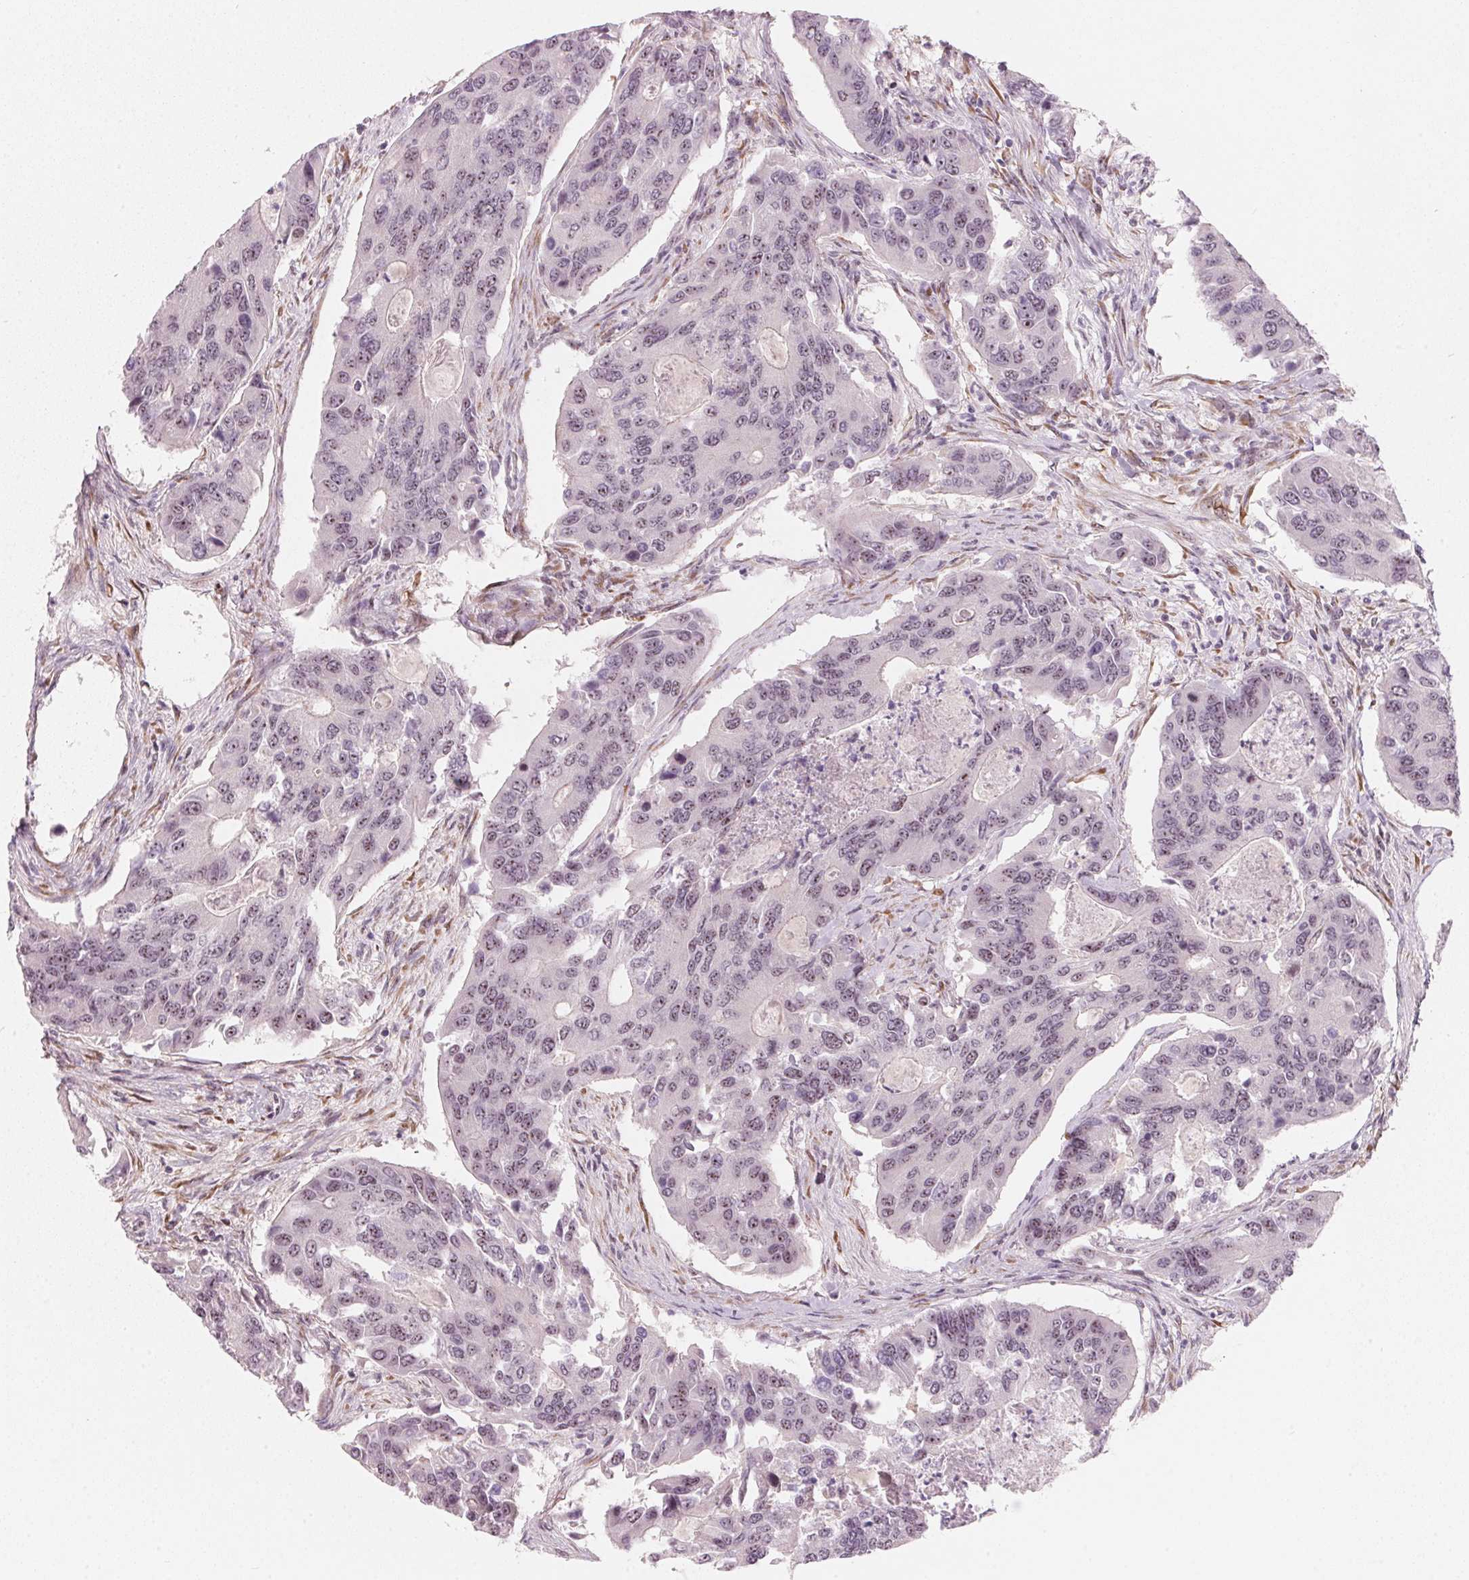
{"staining": {"intensity": "moderate", "quantity": "25%-75%", "location": "nuclear"}, "tissue": "colorectal cancer", "cell_type": "Tumor cells", "image_type": "cancer", "snomed": [{"axis": "morphology", "description": "Adenocarcinoma, NOS"}, {"axis": "topography", "description": "Colon"}], "caption": "Colorectal cancer (adenocarcinoma) tissue displays moderate nuclear staining in approximately 25%-75% of tumor cells", "gene": "DNTTIP2", "patient": {"sex": "female", "age": 67}}